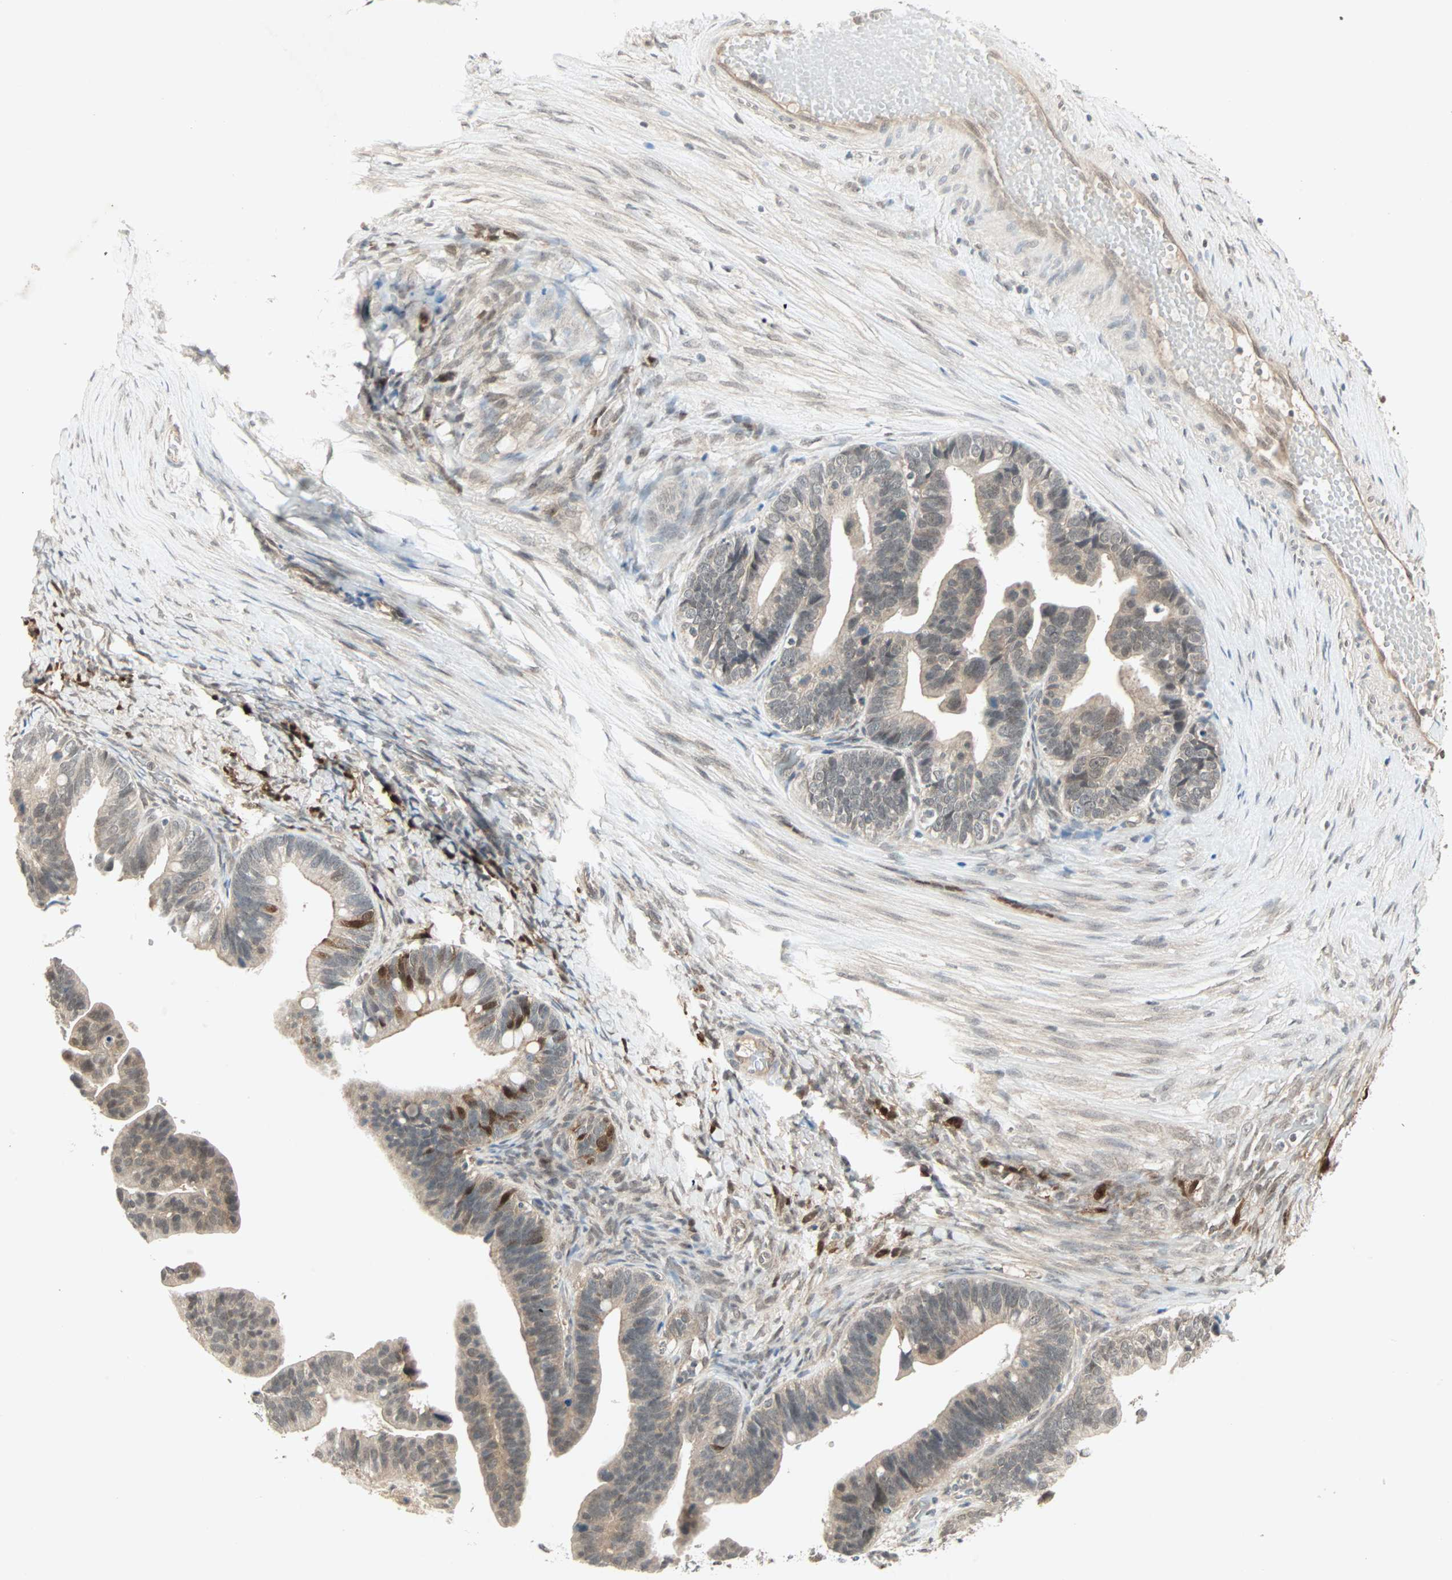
{"staining": {"intensity": "weak", "quantity": ">75%", "location": "cytoplasmic/membranous,nuclear"}, "tissue": "ovarian cancer", "cell_type": "Tumor cells", "image_type": "cancer", "snomed": [{"axis": "morphology", "description": "Cystadenocarcinoma, serous, NOS"}, {"axis": "topography", "description": "Ovary"}], "caption": "An IHC micrograph of neoplastic tissue is shown. Protein staining in brown highlights weak cytoplasmic/membranous and nuclear positivity in ovarian serous cystadenocarcinoma within tumor cells.", "gene": "PTPA", "patient": {"sex": "female", "age": 56}}